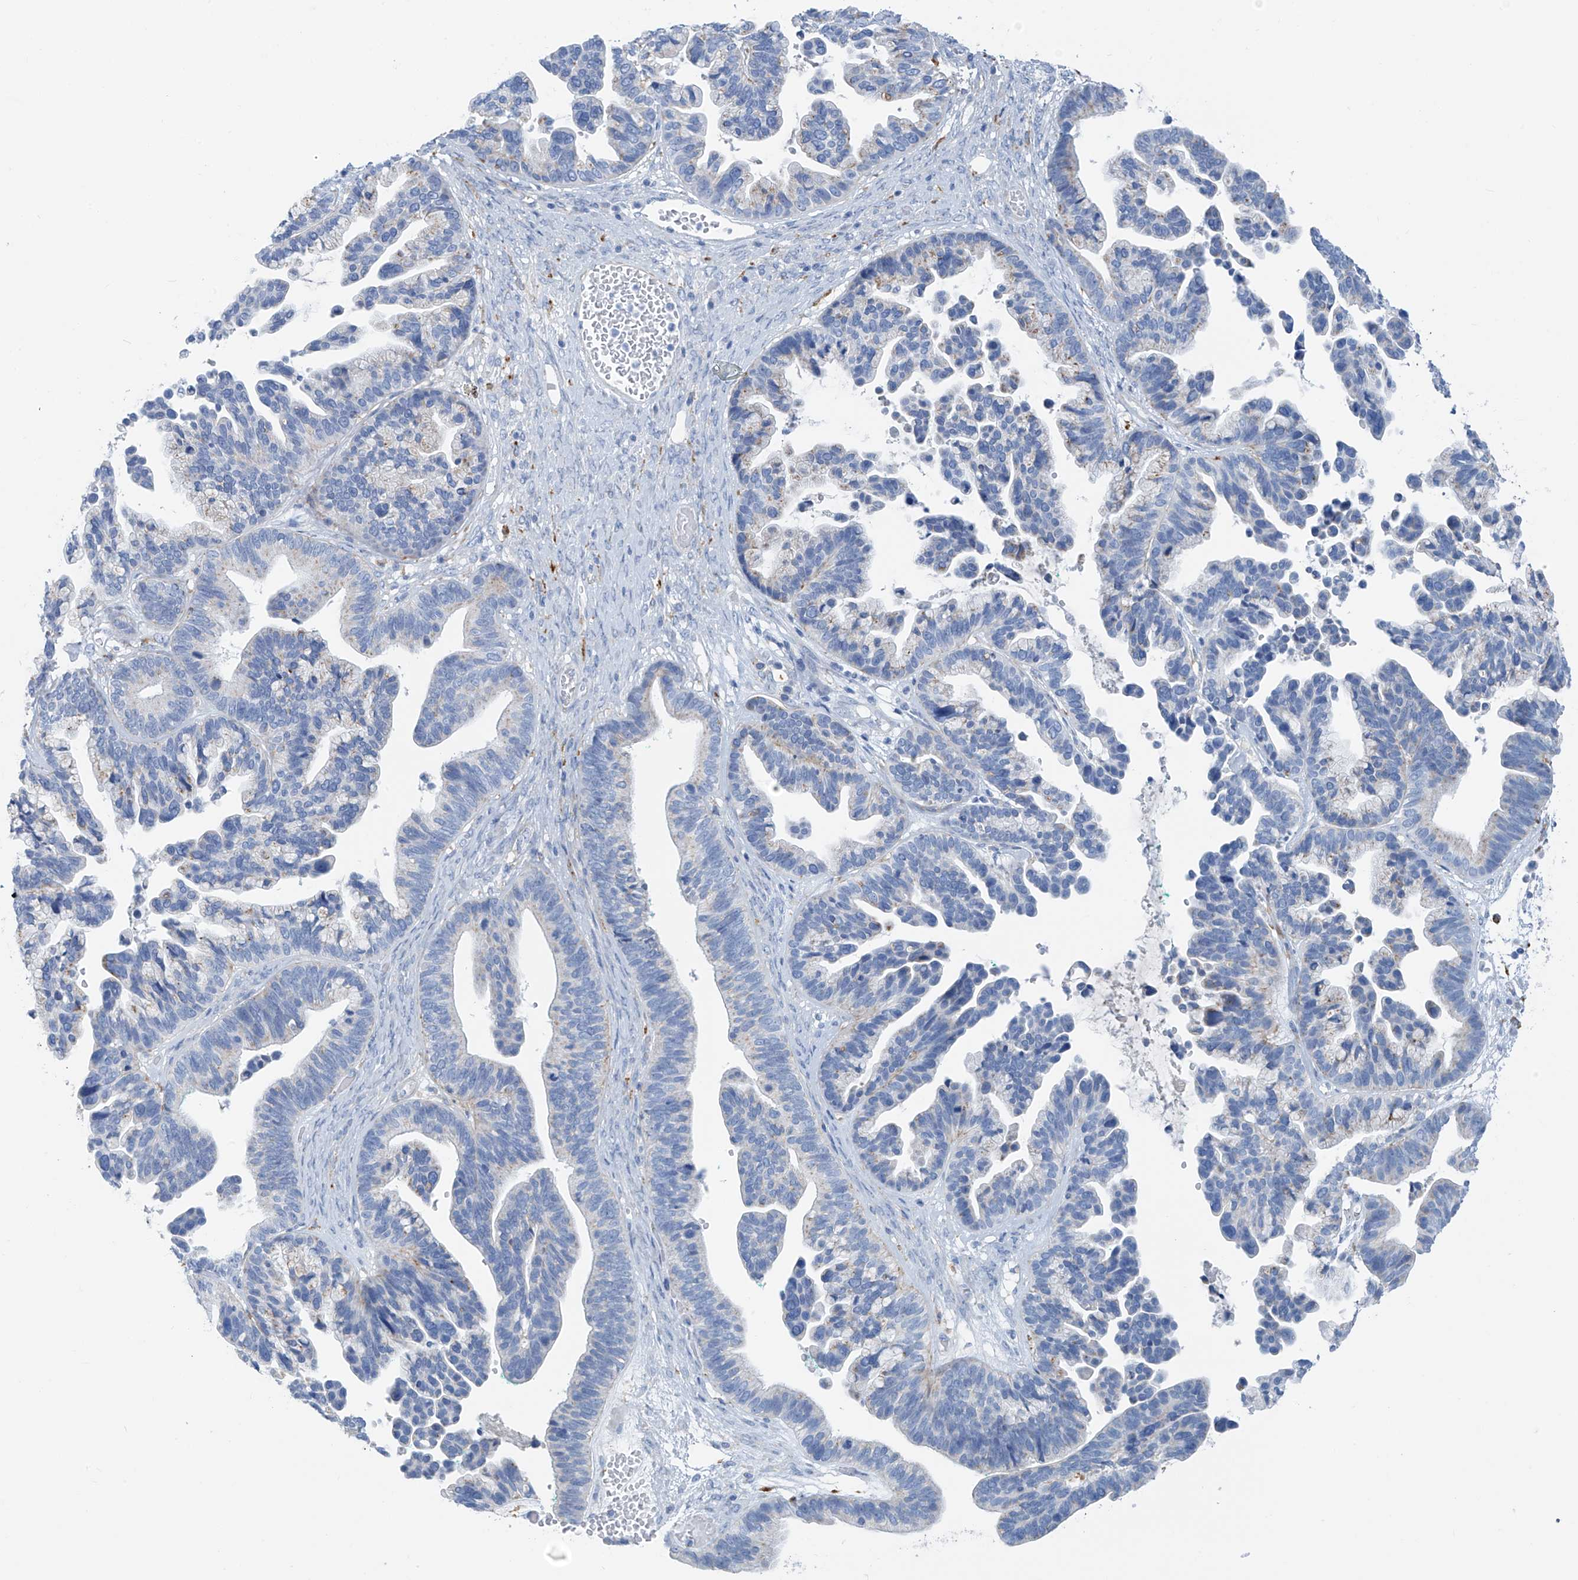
{"staining": {"intensity": "negative", "quantity": "none", "location": "none"}, "tissue": "ovarian cancer", "cell_type": "Tumor cells", "image_type": "cancer", "snomed": [{"axis": "morphology", "description": "Cystadenocarcinoma, serous, NOS"}, {"axis": "topography", "description": "Ovary"}], "caption": "An image of ovarian serous cystadenocarcinoma stained for a protein demonstrates no brown staining in tumor cells.", "gene": "GLMP", "patient": {"sex": "female", "age": 56}}